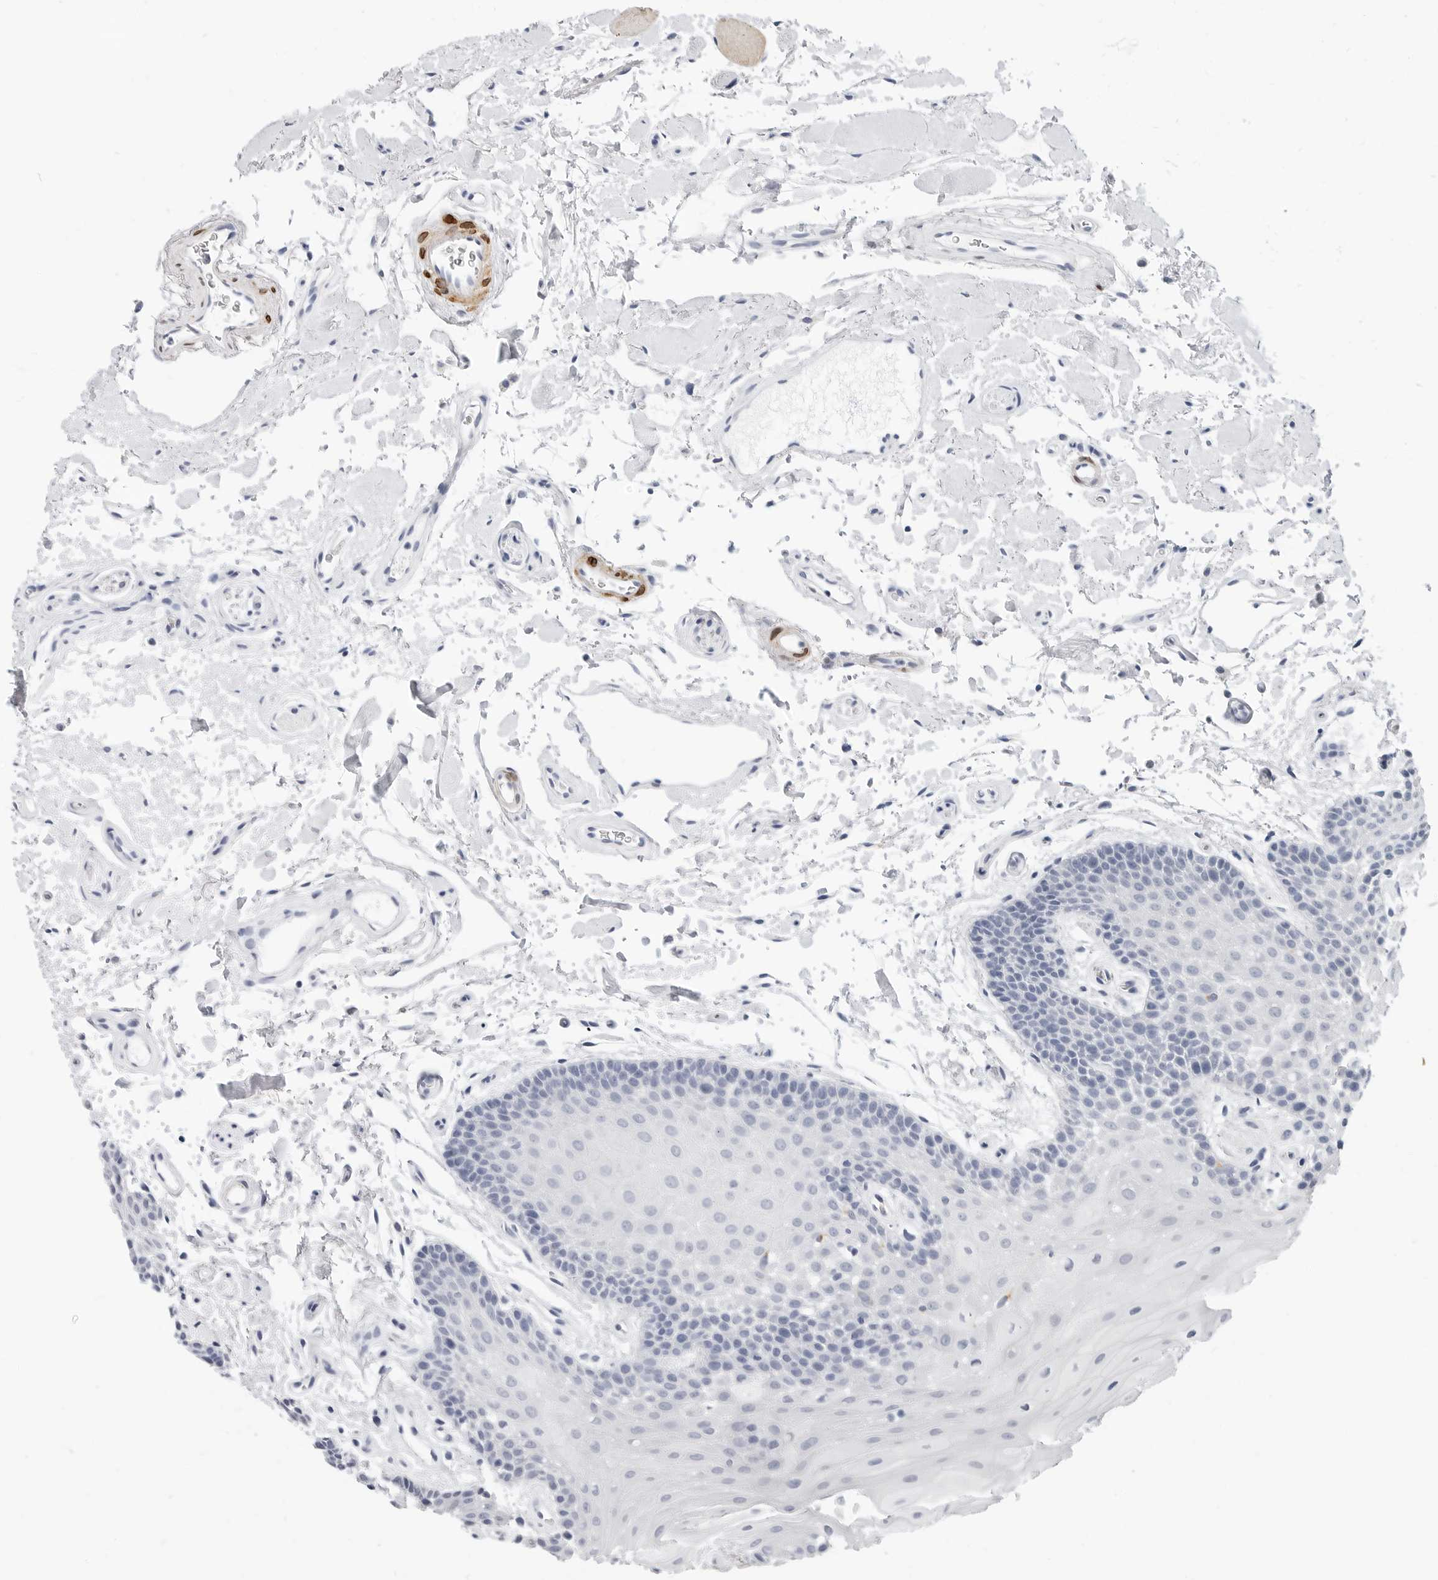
{"staining": {"intensity": "negative", "quantity": "none", "location": "none"}, "tissue": "oral mucosa", "cell_type": "Squamous epithelial cells", "image_type": "normal", "snomed": [{"axis": "morphology", "description": "Normal tissue, NOS"}, {"axis": "topography", "description": "Oral tissue"}], "caption": "Immunohistochemical staining of normal oral mucosa demonstrates no significant positivity in squamous epithelial cells.", "gene": "PLN", "patient": {"sex": "male", "age": 62}}